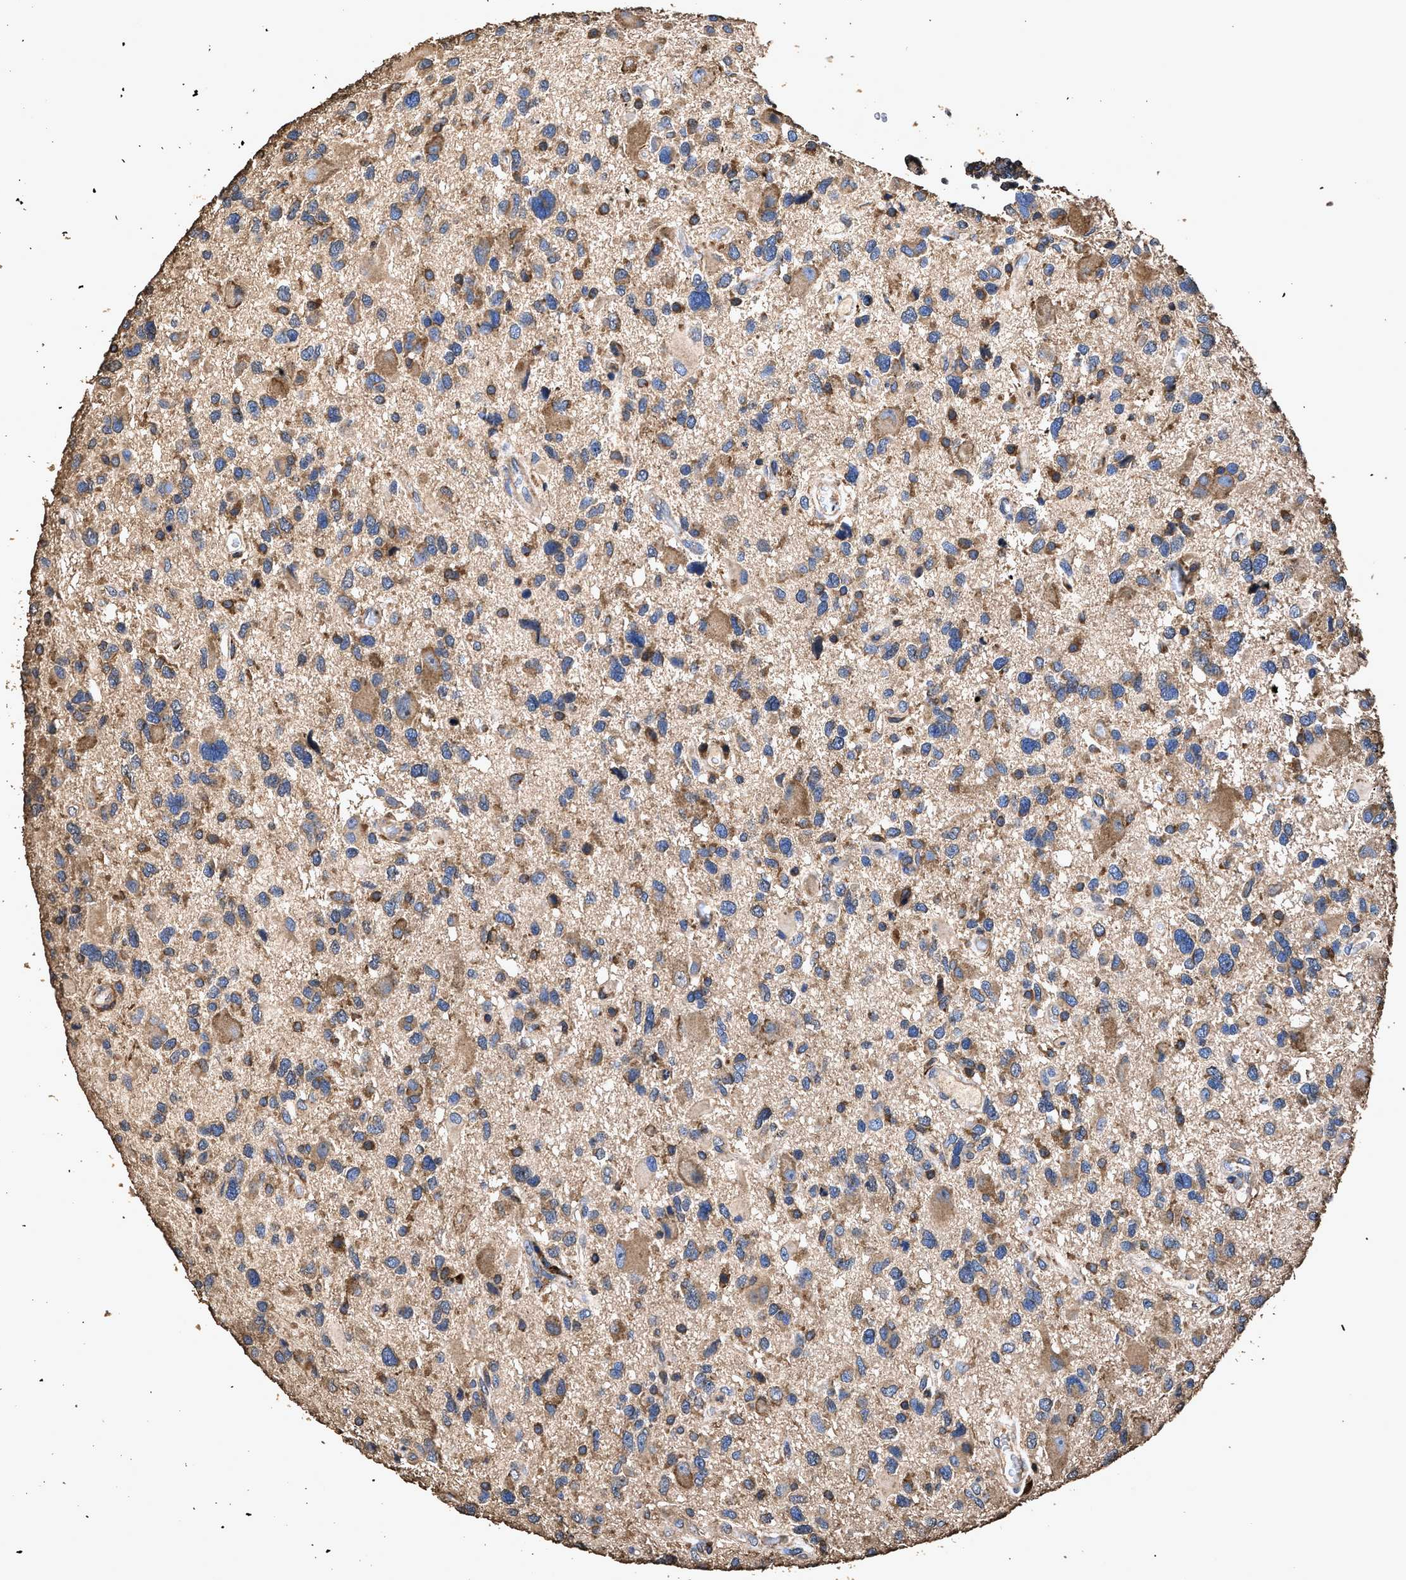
{"staining": {"intensity": "moderate", "quantity": "25%-75%", "location": "cytoplasmic/membranous"}, "tissue": "glioma", "cell_type": "Tumor cells", "image_type": "cancer", "snomed": [{"axis": "morphology", "description": "Glioma, malignant, High grade"}, {"axis": "topography", "description": "Brain"}], "caption": "A micrograph of glioma stained for a protein shows moderate cytoplasmic/membranous brown staining in tumor cells.", "gene": "ZMYND19", "patient": {"sex": "male", "age": 33}}